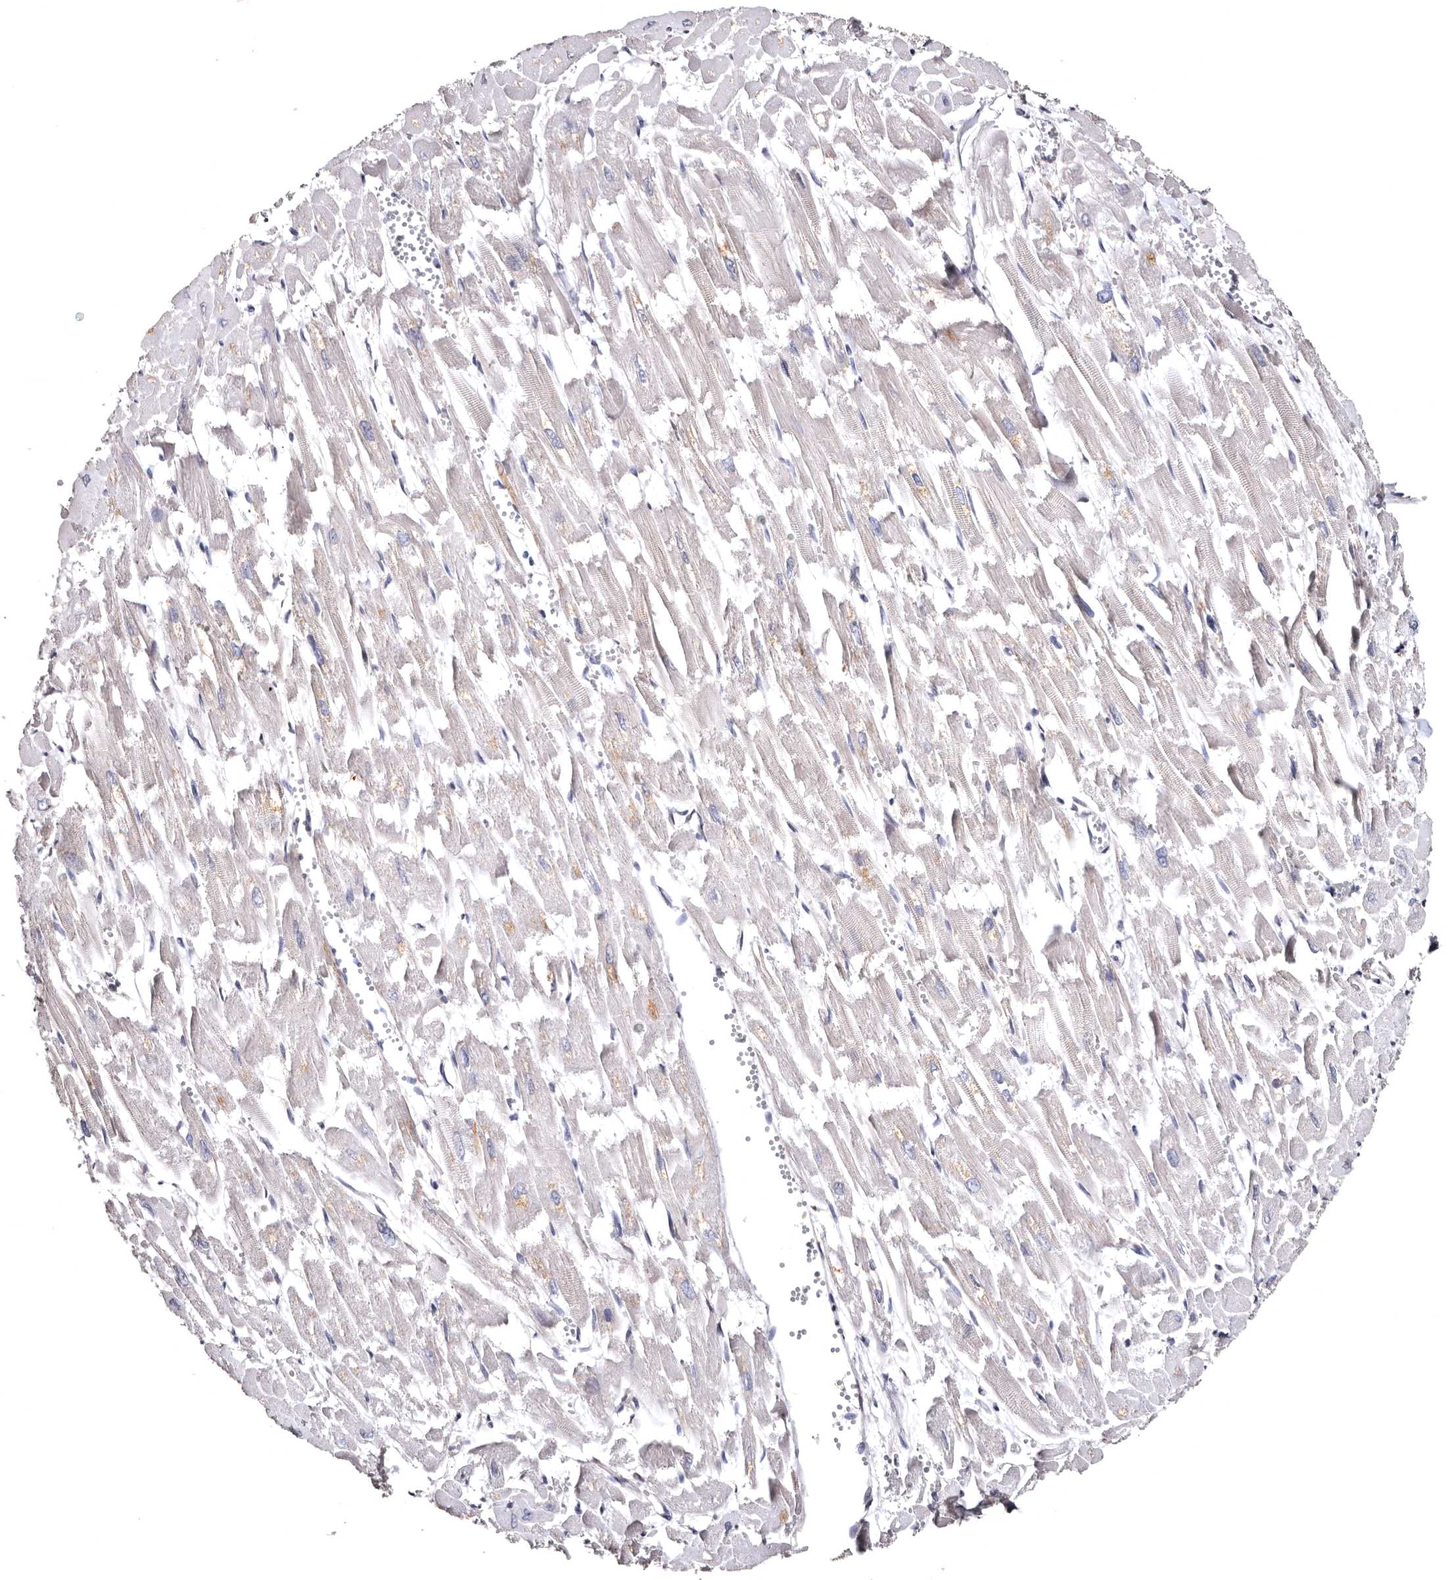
{"staining": {"intensity": "negative", "quantity": "none", "location": "none"}, "tissue": "heart muscle", "cell_type": "Cardiomyocytes", "image_type": "normal", "snomed": [{"axis": "morphology", "description": "Normal tissue, NOS"}, {"axis": "topography", "description": "Heart"}], "caption": "An immunohistochemistry image of normal heart muscle is shown. There is no staining in cardiomyocytes of heart muscle.", "gene": "FAM91A1", "patient": {"sex": "male", "age": 54}}